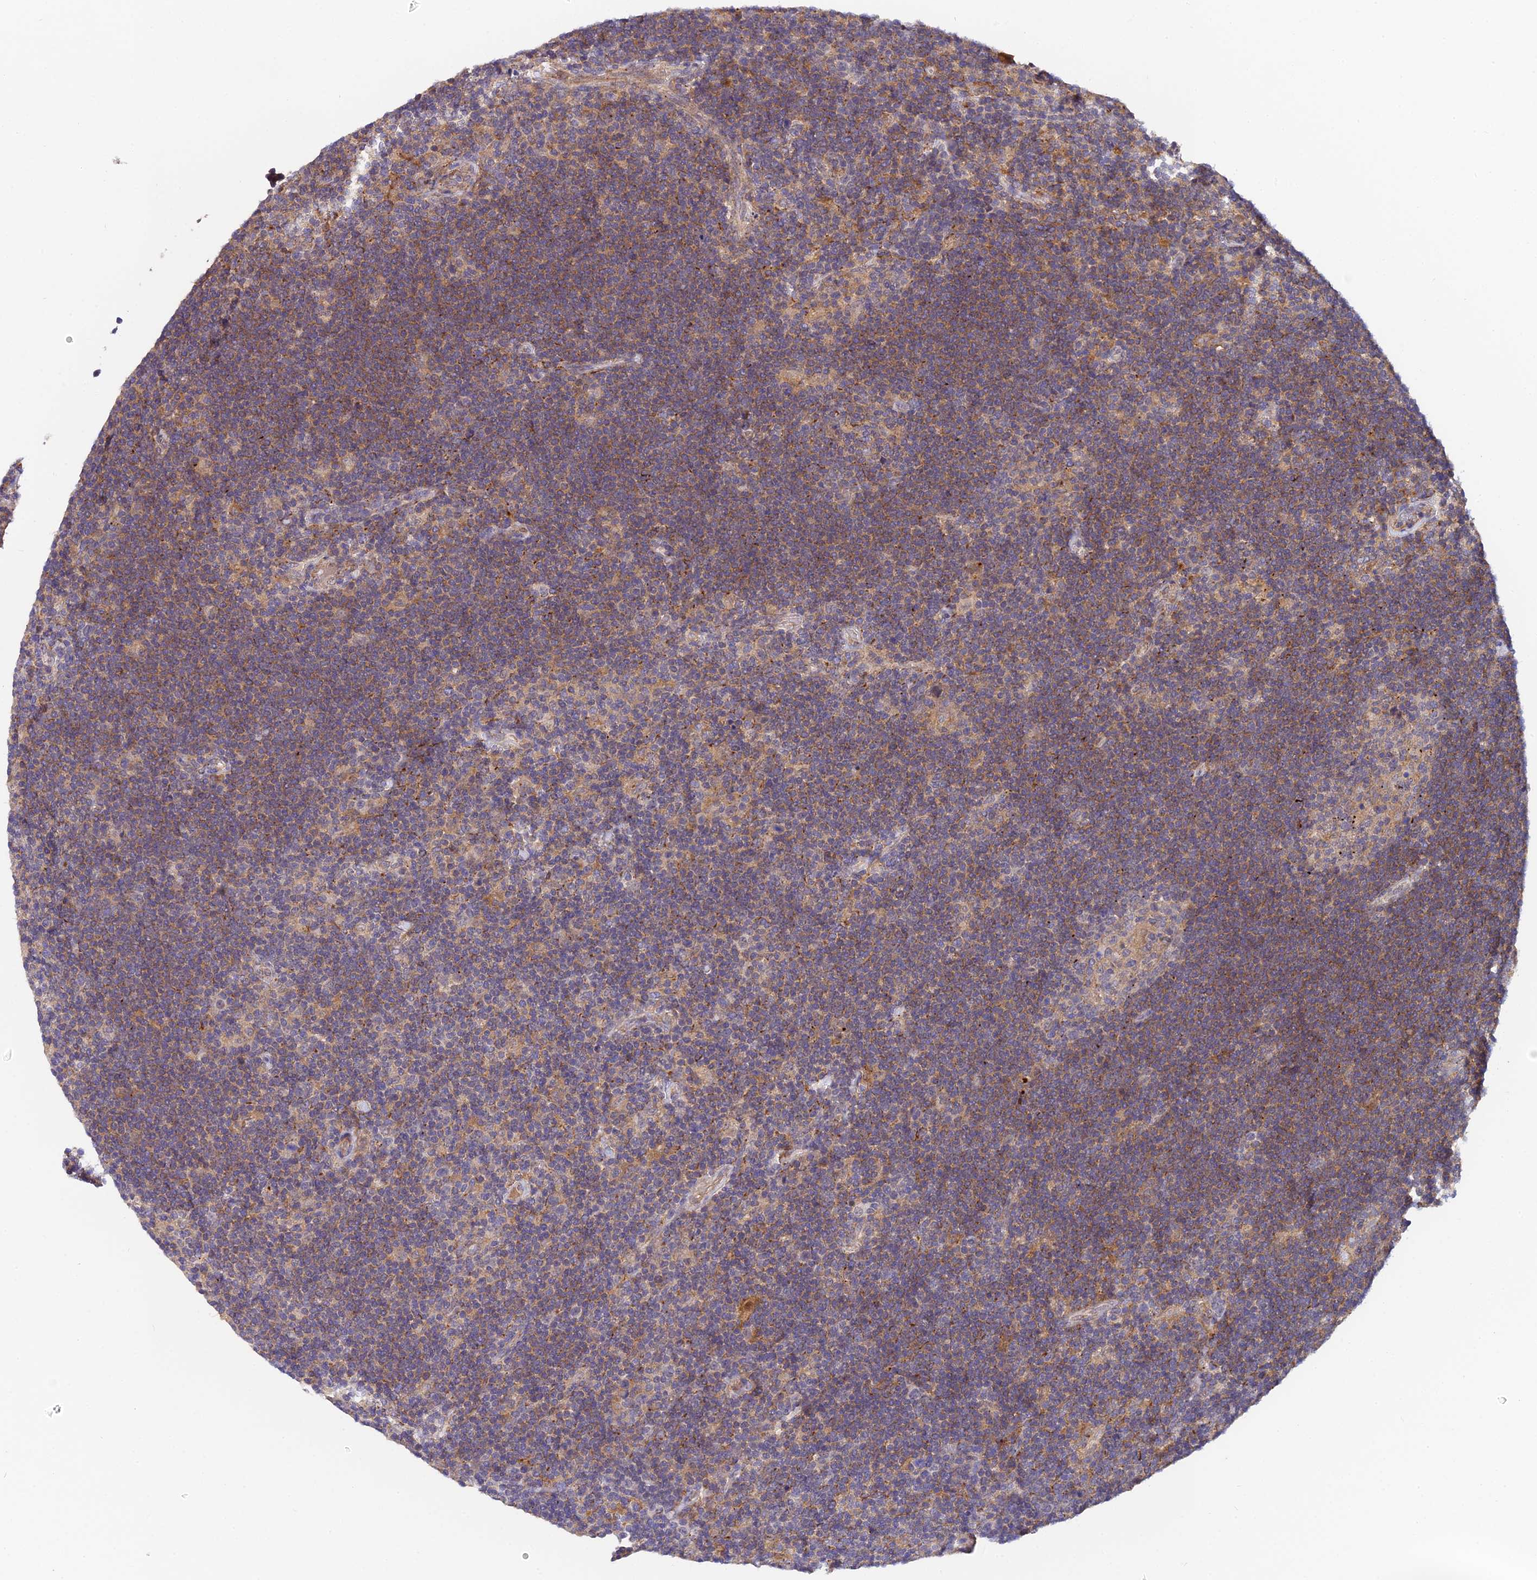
{"staining": {"intensity": "negative", "quantity": "none", "location": "none"}, "tissue": "lymphoma", "cell_type": "Tumor cells", "image_type": "cancer", "snomed": [{"axis": "morphology", "description": "Hodgkin's disease, NOS"}, {"axis": "topography", "description": "Lymph node"}], "caption": "Tumor cells show no significant protein expression in lymphoma. (DAB (3,3'-diaminobenzidine) IHC with hematoxylin counter stain).", "gene": "ZBED8", "patient": {"sex": "female", "age": 57}}